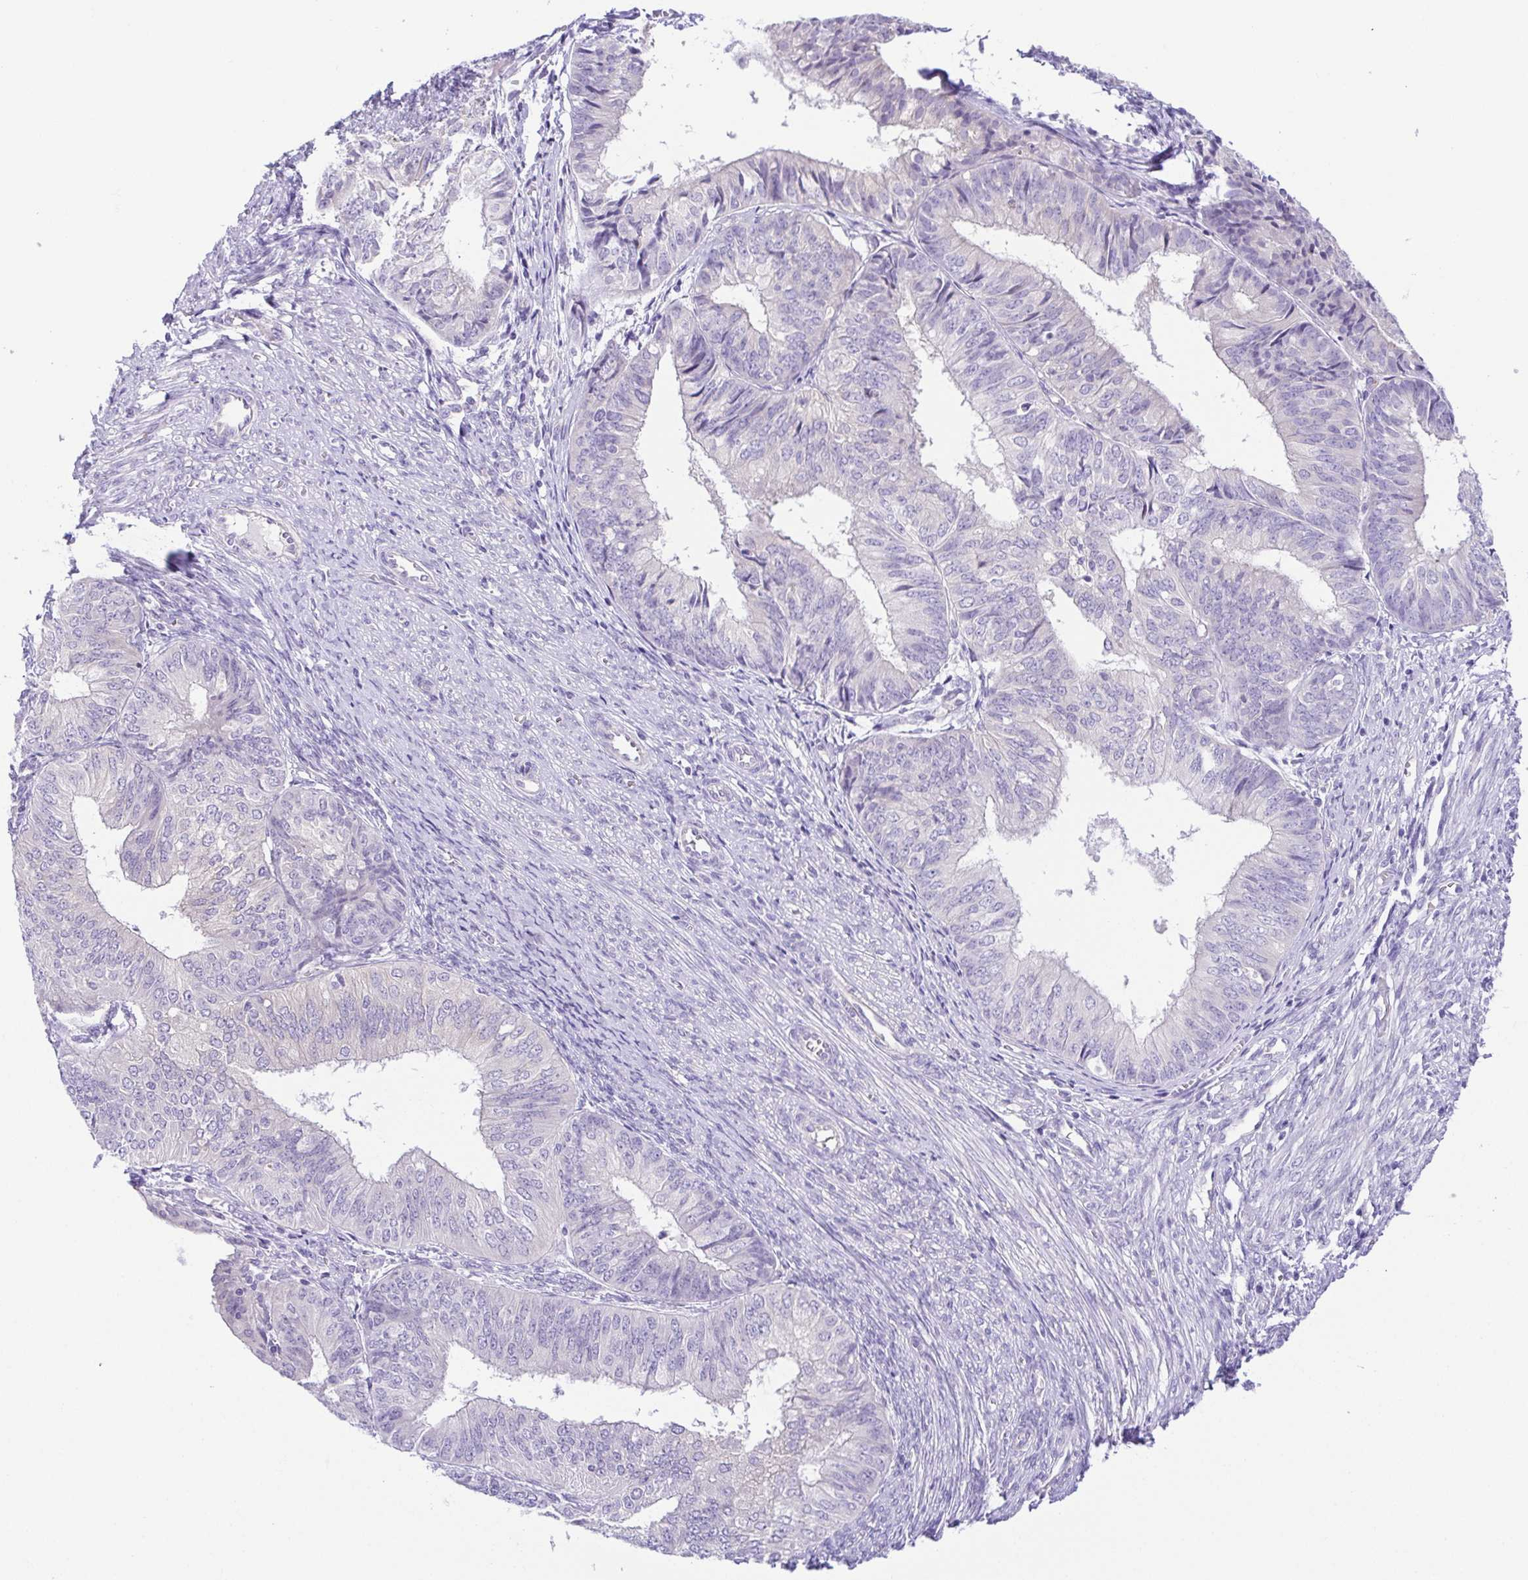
{"staining": {"intensity": "negative", "quantity": "none", "location": "none"}, "tissue": "endometrial cancer", "cell_type": "Tumor cells", "image_type": "cancer", "snomed": [{"axis": "morphology", "description": "Adenocarcinoma, NOS"}, {"axis": "topography", "description": "Endometrium"}], "caption": "High magnification brightfield microscopy of endometrial adenocarcinoma stained with DAB (brown) and counterstained with hematoxylin (blue): tumor cells show no significant expression.", "gene": "KRTDAP", "patient": {"sex": "female", "age": 58}}